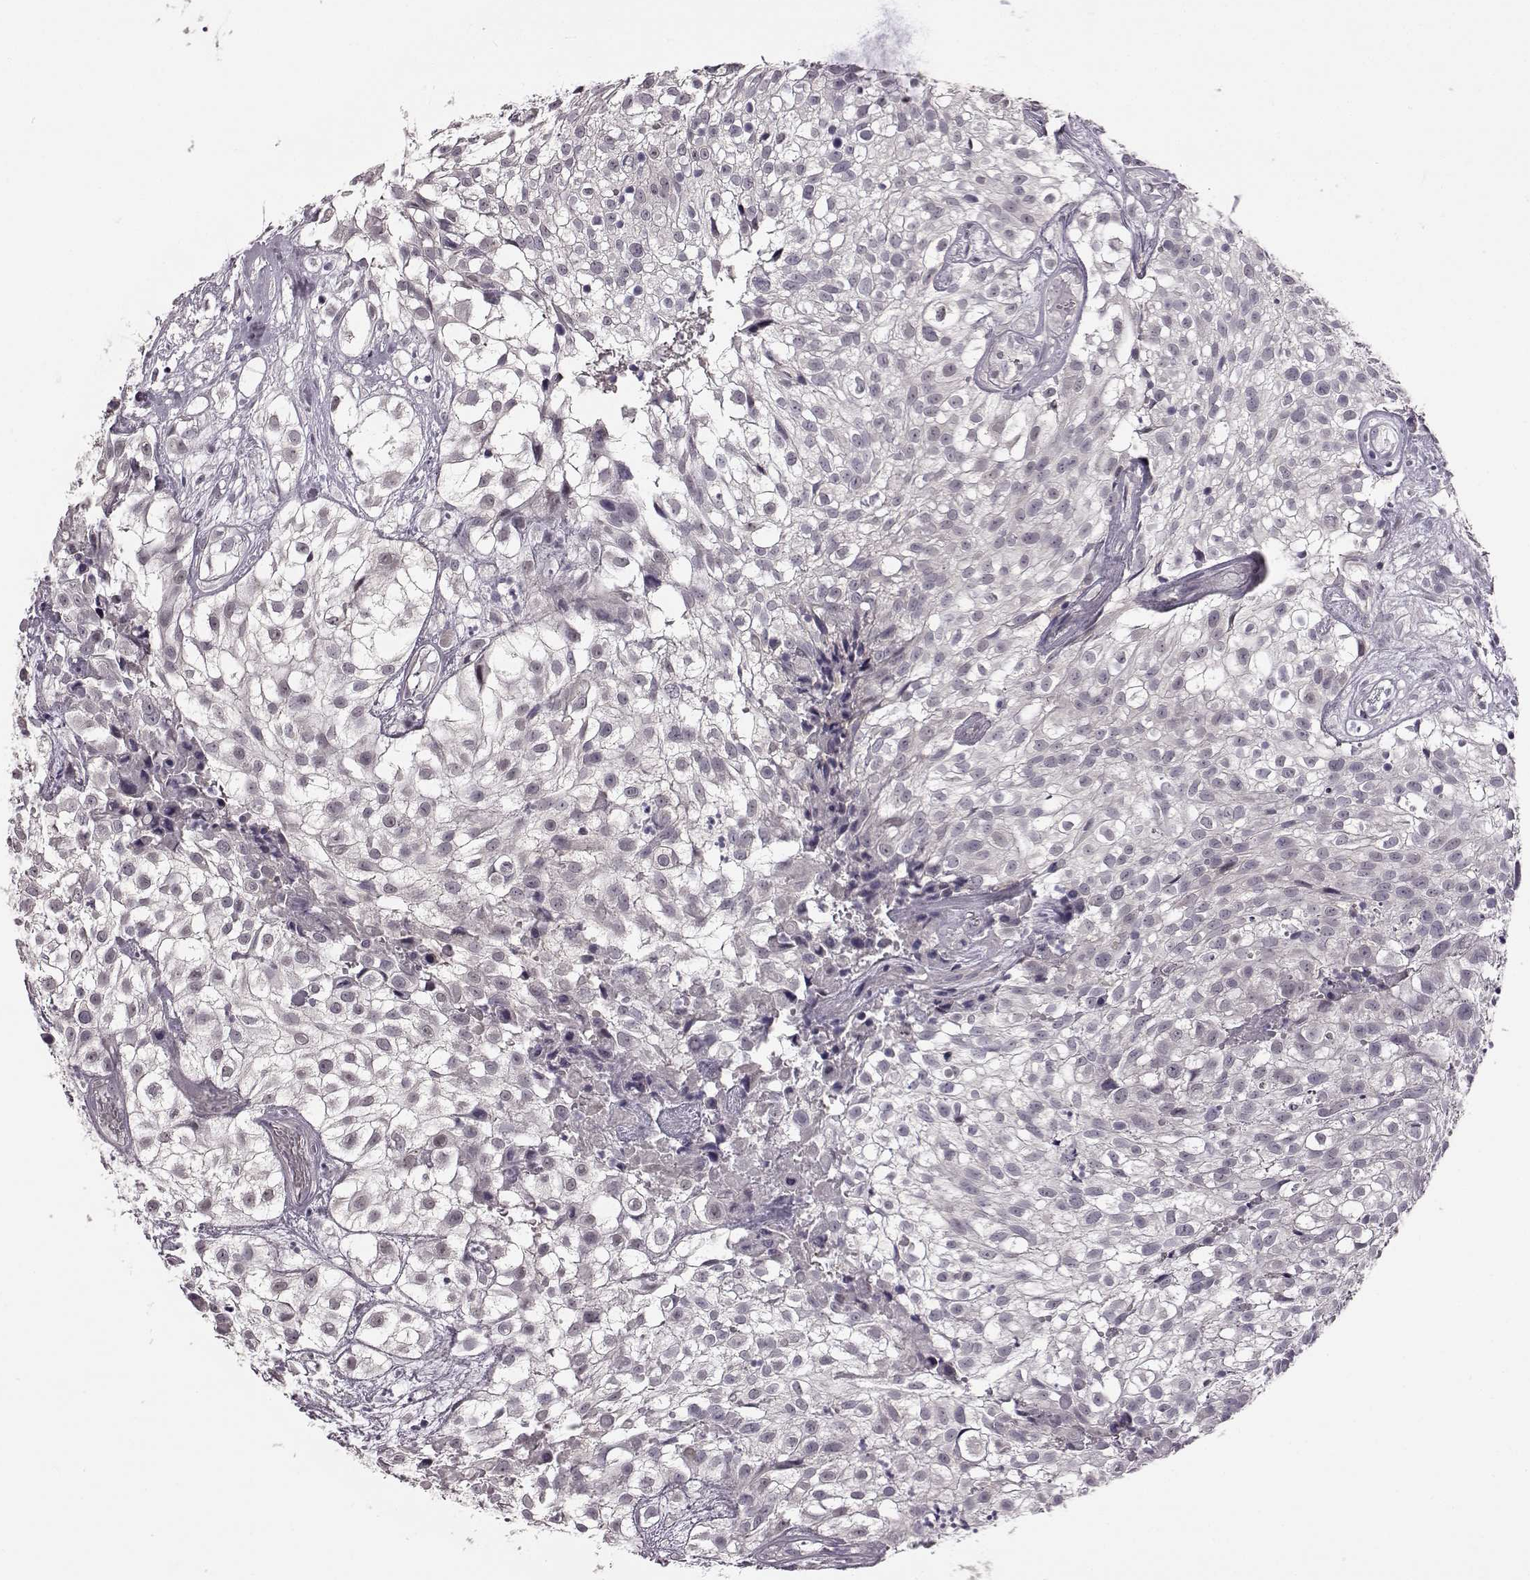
{"staining": {"intensity": "negative", "quantity": "none", "location": "none"}, "tissue": "urothelial cancer", "cell_type": "Tumor cells", "image_type": "cancer", "snomed": [{"axis": "morphology", "description": "Urothelial carcinoma, High grade"}, {"axis": "topography", "description": "Urinary bladder"}], "caption": "Urothelial cancer stained for a protein using immunohistochemistry (IHC) shows no positivity tumor cells.", "gene": "C10orf62", "patient": {"sex": "male", "age": 56}}